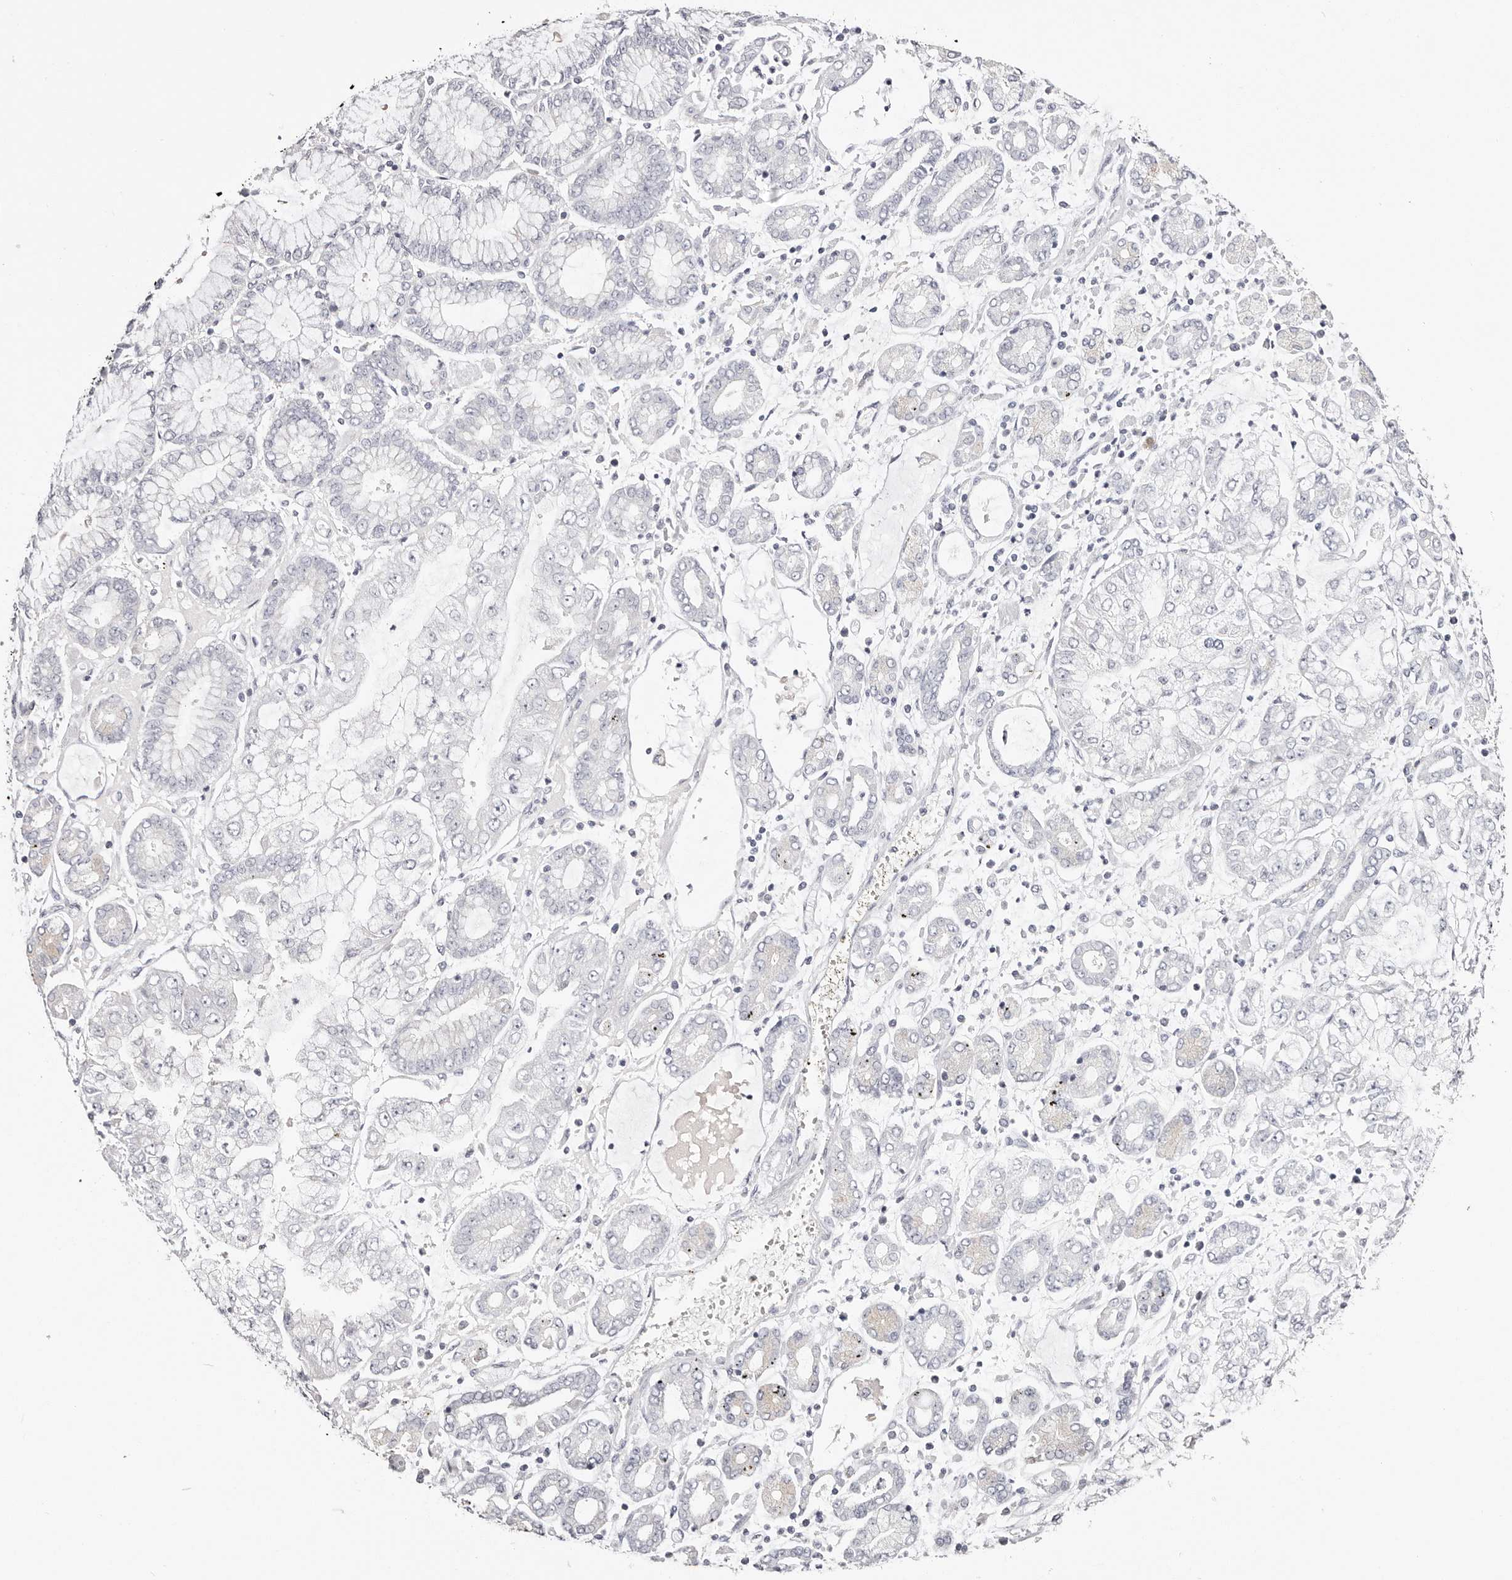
{"staining": {"intensity": "negative", "quantity": "none", "location": "none"}, "tissue": "stomach cancer", "cell_type": "Tumor cells", "image_type": "cancer", "snomed": [{"axis": "morphology", "description": "Adenocarcinoma, NOS"}, {"axis": "topography", "description": "Stomach"}], "caption": "Human stomach adenocarcinoma stained for a protein using immunohistochemistry (IHC) displays no positivity in tumor cells.", "gene": "ROM1", "patient": {"sex": "male", "age": 76}}